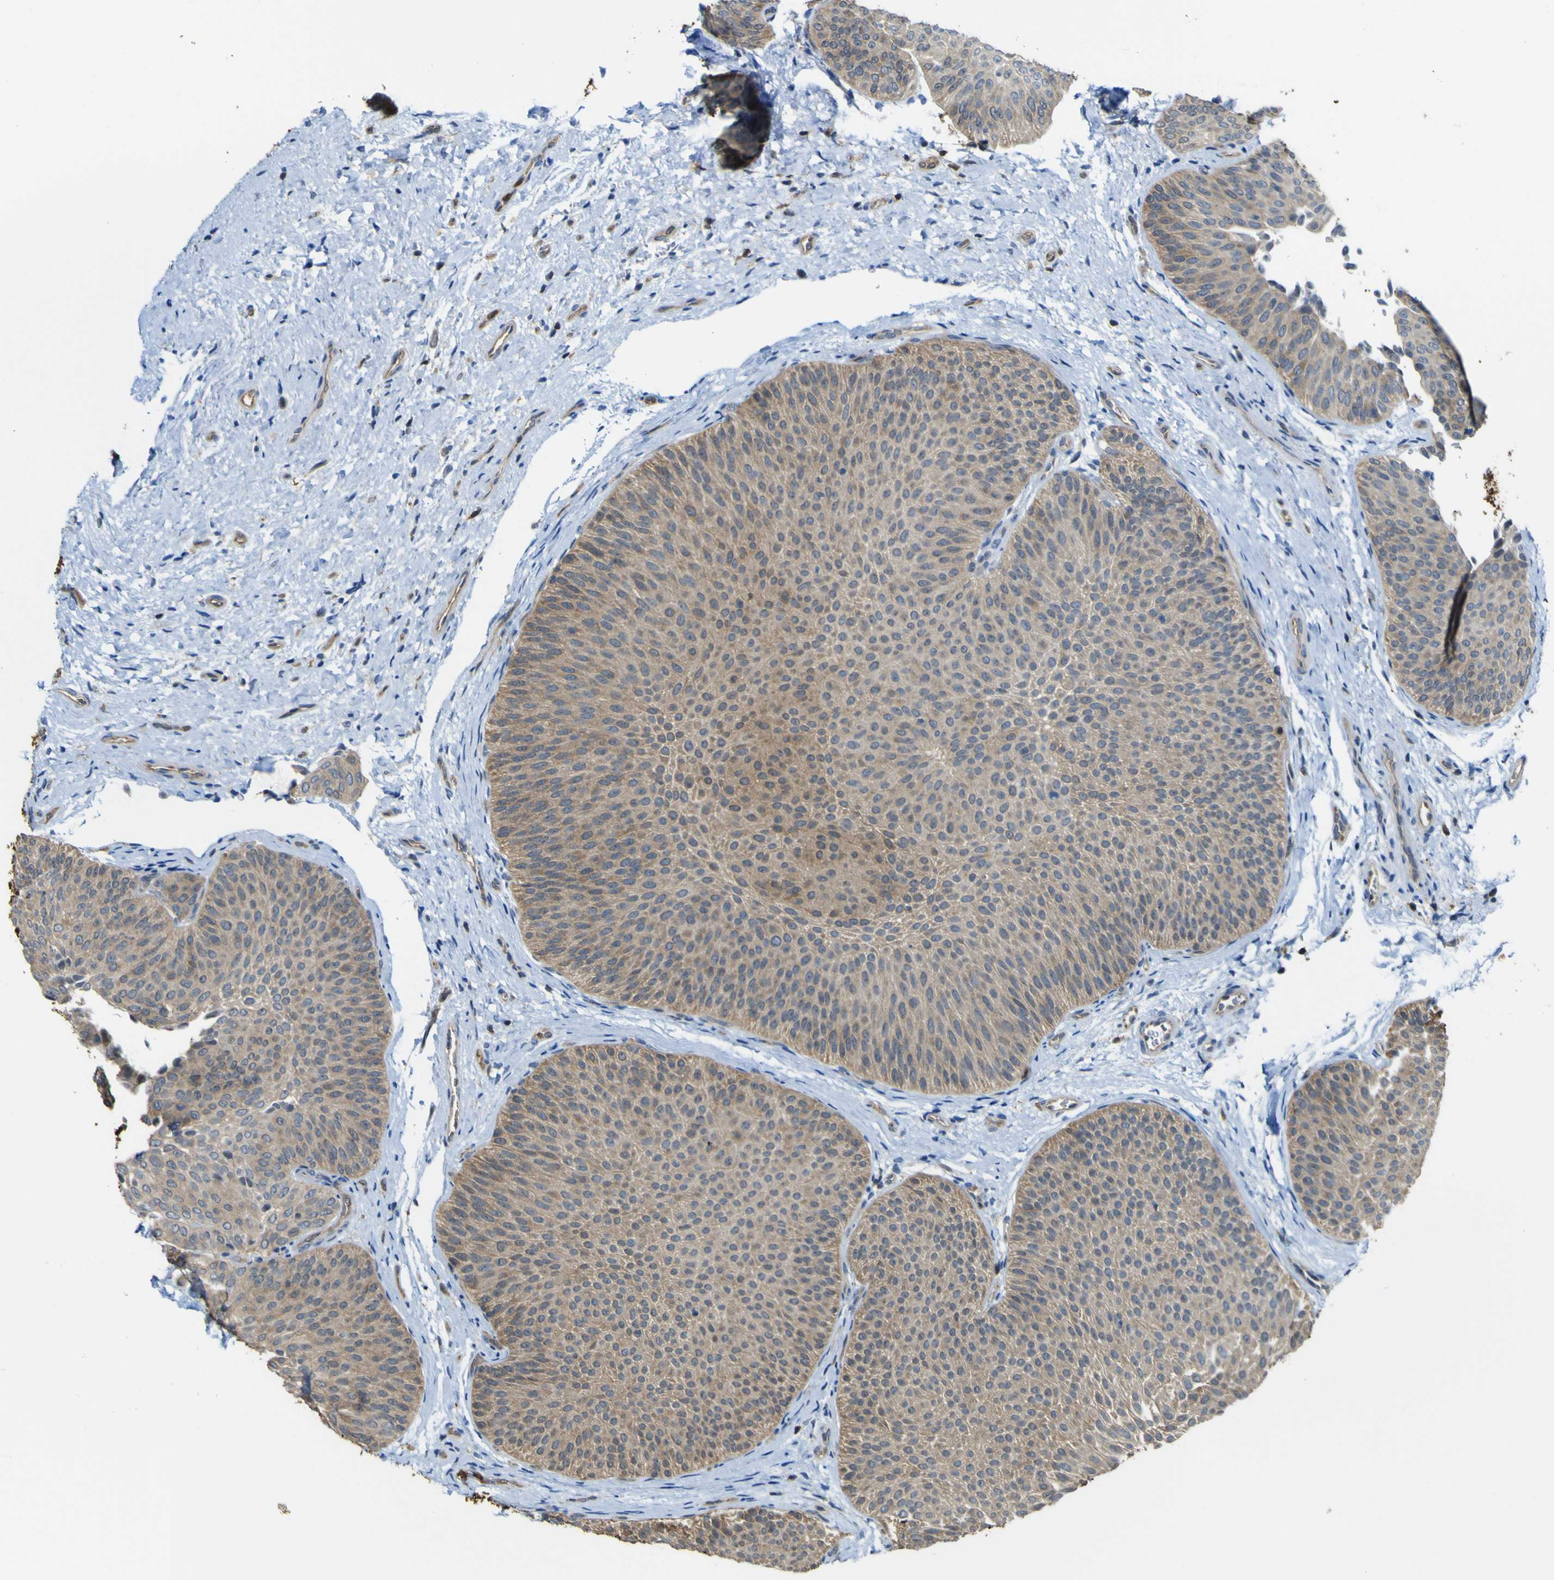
{"staining": {"intensity": "moderate", "quantity": ">75%", "location": "cytoplasmic/membranous"}, "tissue": "urothelial cancer", "cell_type": "Tumor cells", "image_type": "cancer", "snomed": [{"axis": "morphology", "description": "Urothelial carcinoma, Low grade"}, {"axis": "topography", "description": "Urinary bladder"}], "caption": "Immunohistochemical staining of urothelial cancer shows medium levels of moderate cytoplasmic/membranous positivity in approximately >75% of tumor cells.", "gene": "ABHD3", "patient": {"sex": "female", "age": 60}}